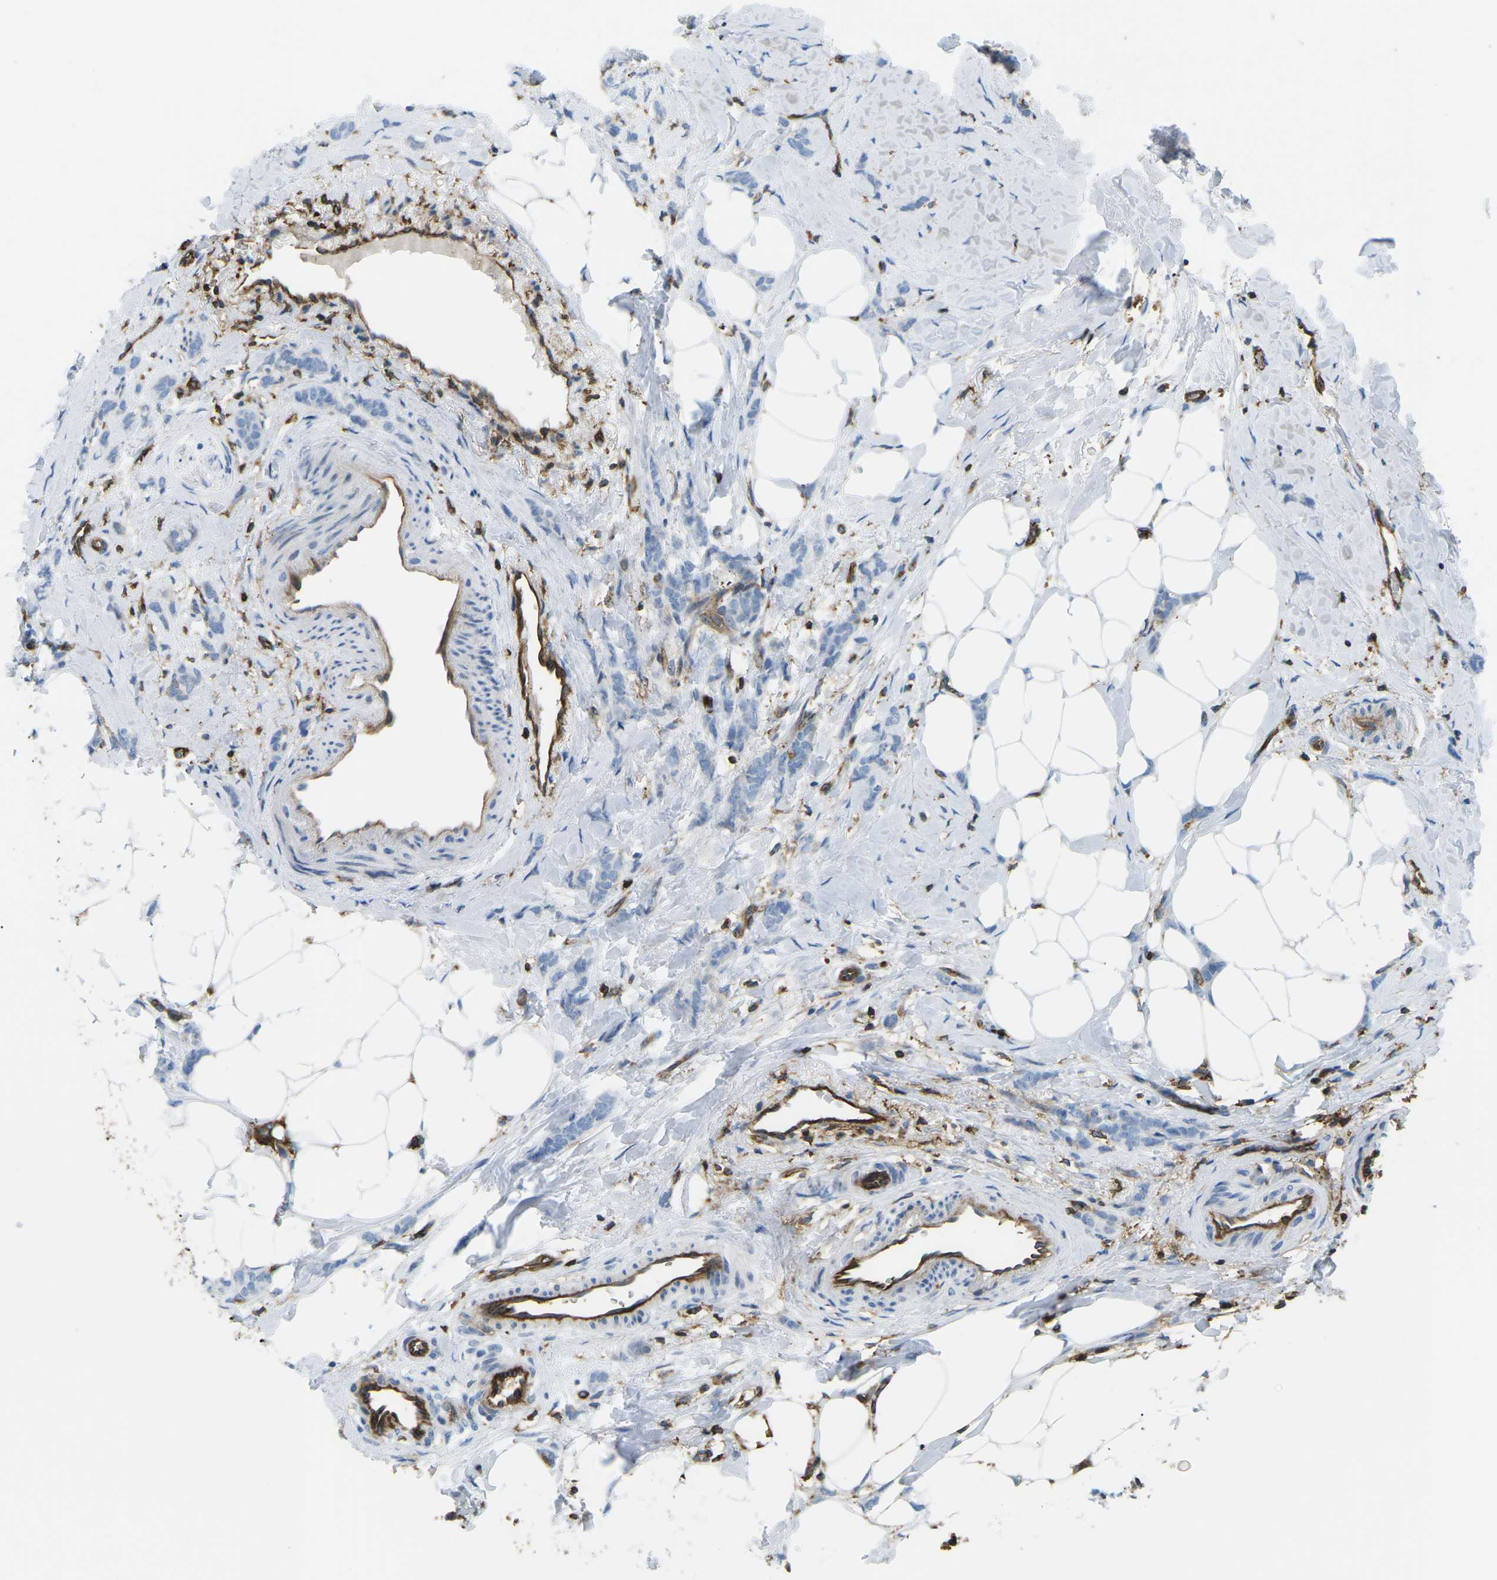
{"staining": {"intensity": "negative", "quantity": "none", "location": "none"}, "tissue": "breast cancer", "cell_type": "Tumor cells", "image_type": "cancer", "snomed": [{"axis": "morphology", "description": "Lobular carcinoma, in situ"}, {"axis": "morphology", "description": "Lobular carcinoma"}, {"axis": "topography", "description": "Breast"}], "caption": "This is an immunohistochemistry image of human breast lobular carcinoma in situ. There is no staining in tumor cells.", "gene": "HLA-B", "patient": {"sex": "female", "age": 41}}